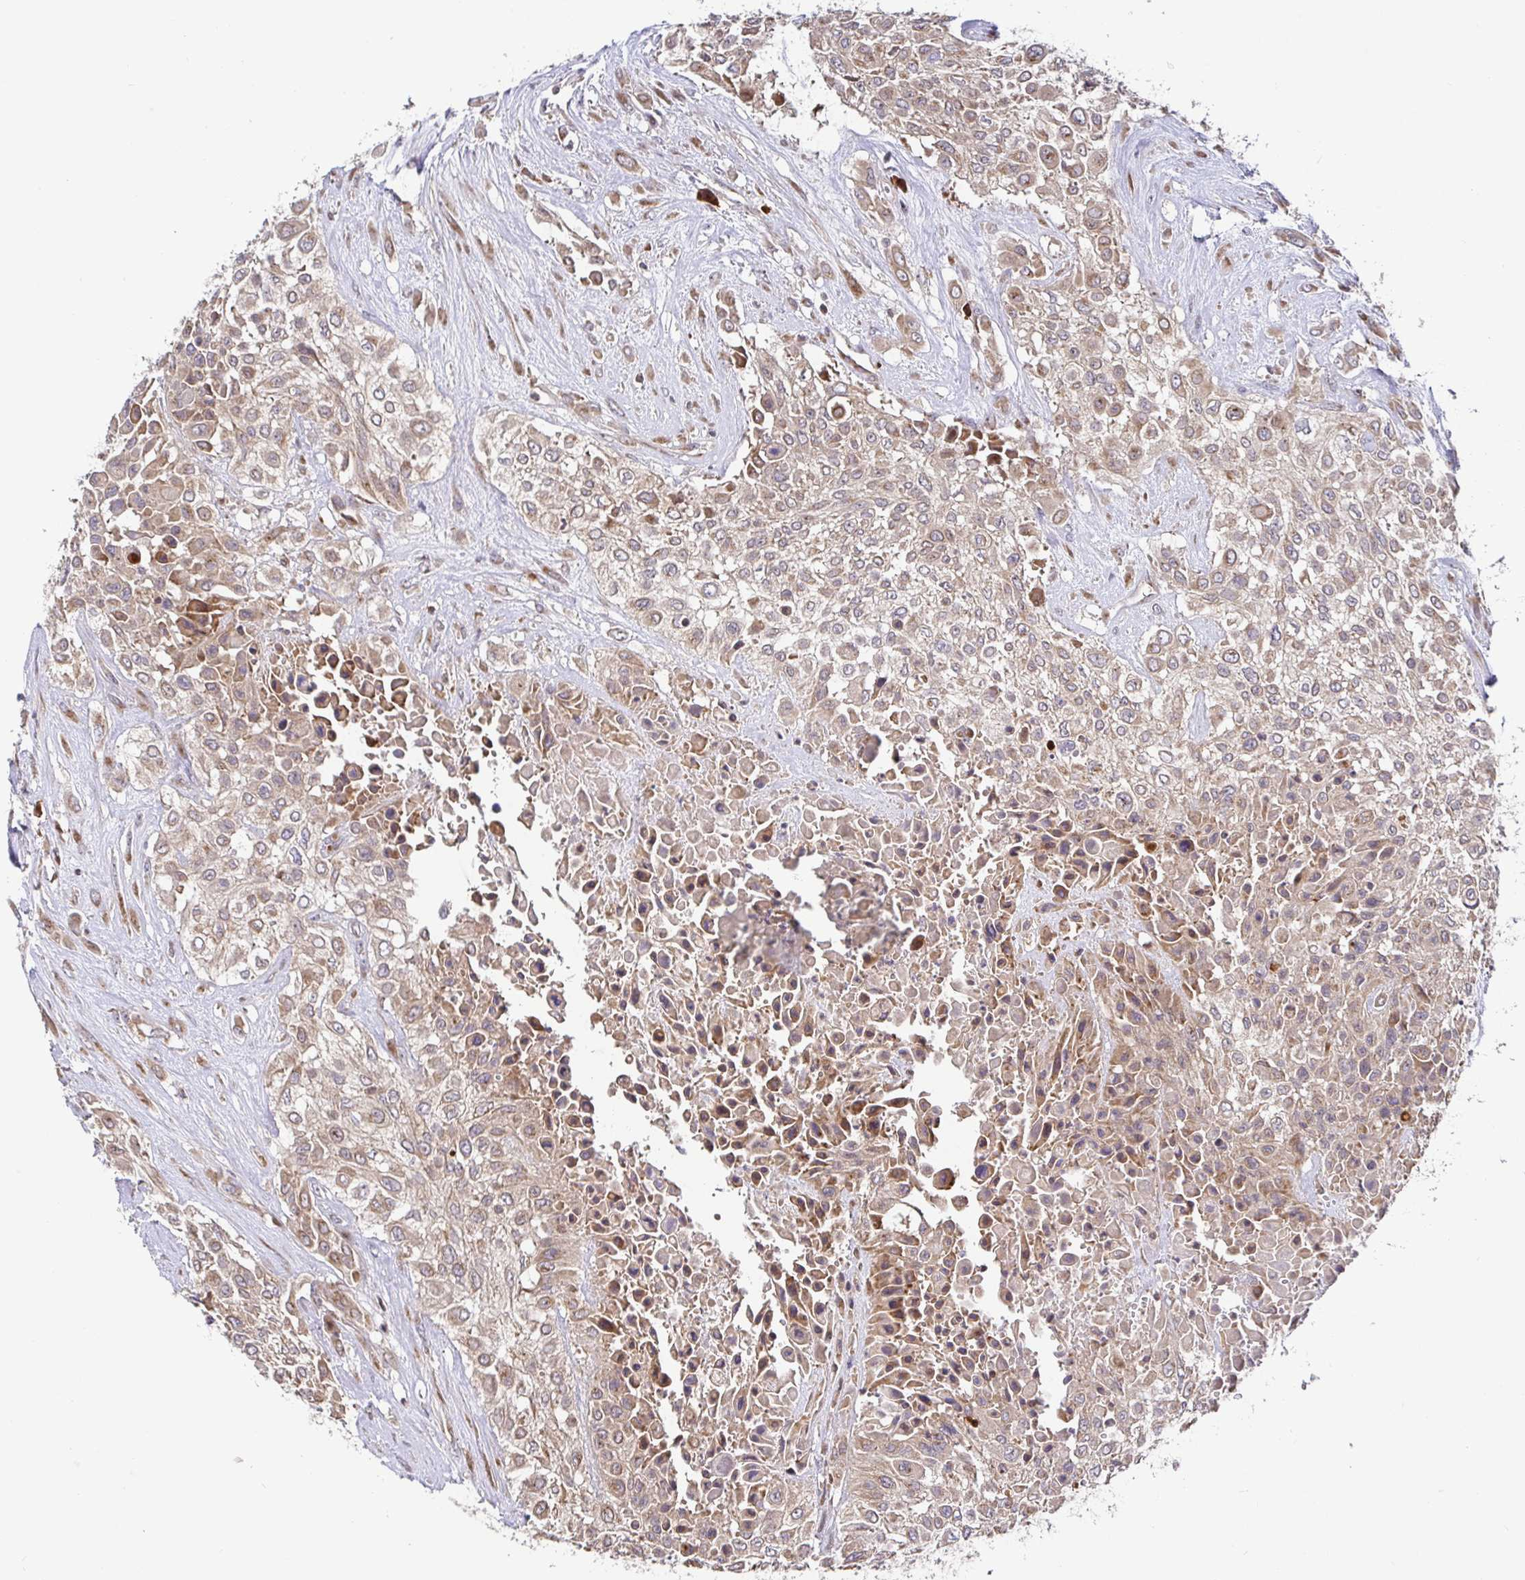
{"staining": {"intensity": "weak", "quantity": ">75%", "location": "cytoplasmic/membranous"}, "tissue": "urothelial cancer", "cell_type": "Tumor cells", "image_type": "cancer", "snomed": [{"axis": "morphology", "description": "Urothelial carcinoma, High grade"}, {"axis": "topography", "description": "Urinary bladder"}], "caption": "Urothelial cancer stained with DAB (3,3'-diaminobenzidine) immunohistochemistry exhibits low levels of weak cytoplasmic/membranous expression in about >75% of tumor cells.", "gene": "ELP1", "patient": {"sex": "male", "age": 57}}